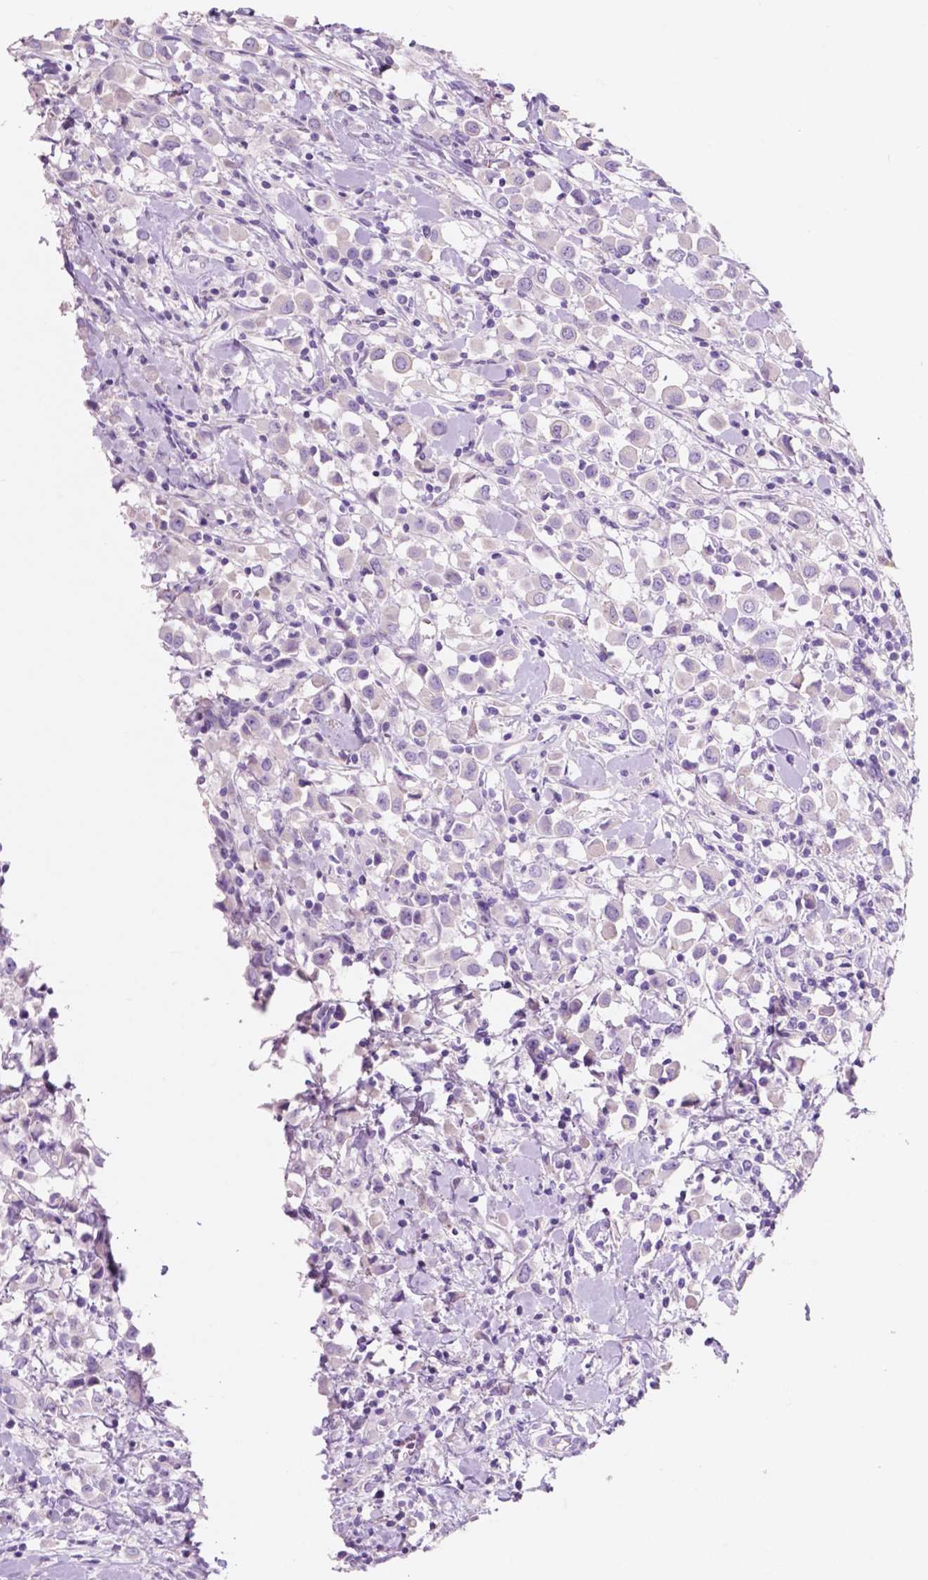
{"staining": {"intensity": "negative", "quantity": "none", "location": "none"}, "tissue": "breast cancer", "cell_type": "Tumor cells", "image_type": "cancer", "snomed": [{"axis": "morphology", "description": "Duct carcinoma"}, {"axis": "topography", "description": "Breast"}], "caption": "This is an immunohistochemistry image of human breast cancer (invasive ductal carcinoma). There is no positivity in tumor cells.", "gene": "CUZD1", "patient": {"sex": "female", "age": 61}}